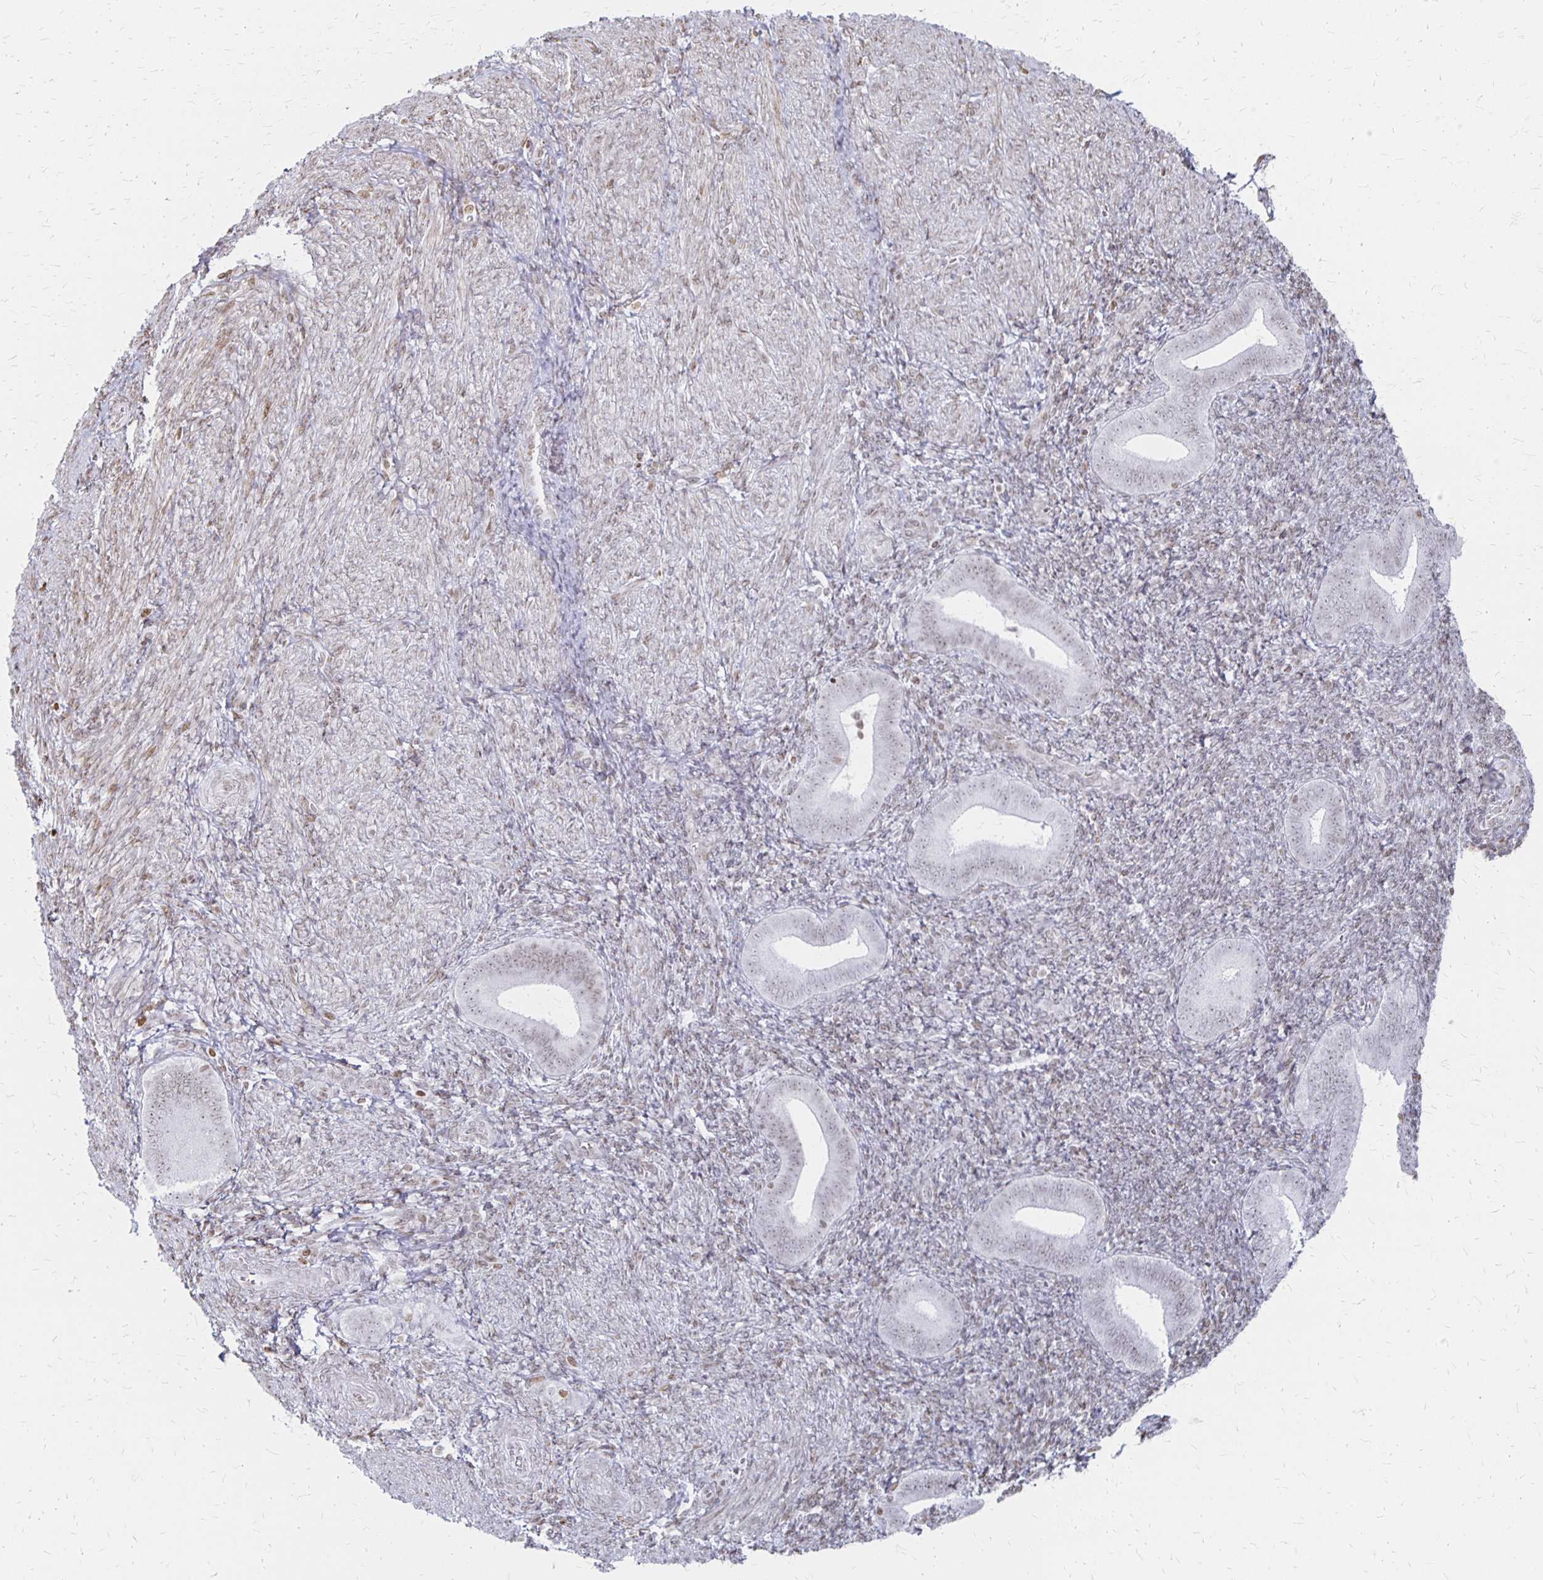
{"staining": {"intensity": "weak", "quantity": "<25%", "location": "nuclear"}, "tissue": "endometrium", "cell_type": "Cells in endometrial stroma", "image_type": "normal", "snomed": [{"axis": "morphology", "description": "Normal tissue, NOS"}, {"axis": "topography", "description": "Endometrium"}], "caption": "A micrograph of endometrium stained for a protein displays no brown staining in cells in endometrial stroma. (DAB IHC visualized using brightfield microscopy, high magnification).", "gene": "ZNF280C", "patient": {"sex": "female", "age": 25}}